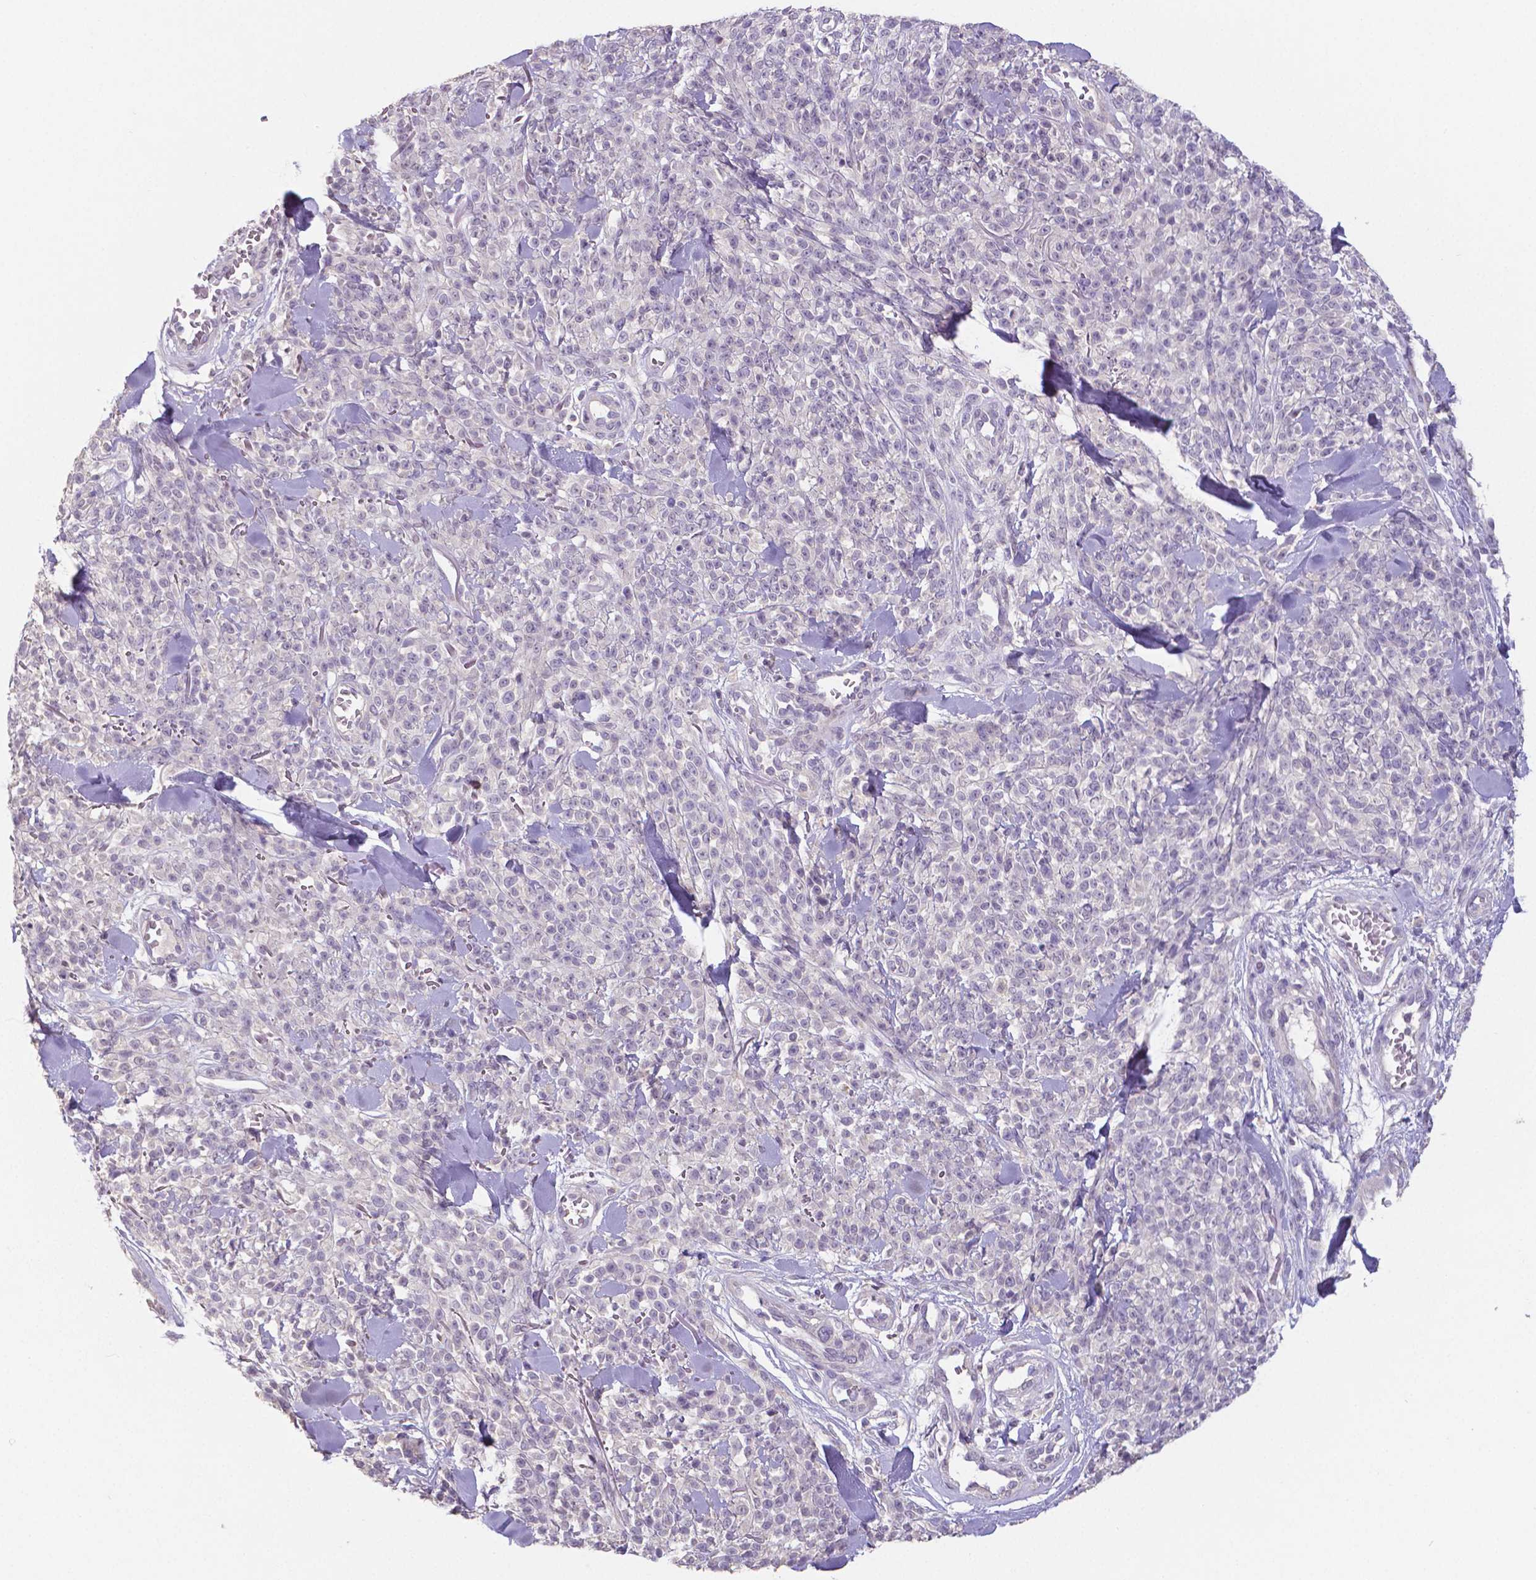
{"staining": {"intensity": "negative", "quantity": "none", "location": "none"}, "tissue": "melanoma", "cell_type": "Tumor cells", "image_type": "cancer", "snomed": [{"axis": "morphology", "description": "Malignant melanoma, NOS"}, {"axis": "topography", "description": "Skin"}, {"axis": "topography", "description": "Skin of trunk"}], "caption": "The image displays no significant positivity in tumor cells of malignant melanoma. (DAB (3,3'-diaminobenzidine) IHC, high magnification).", "gene": "CRMP1", "patient": {"sex": "male", "age": 74}}